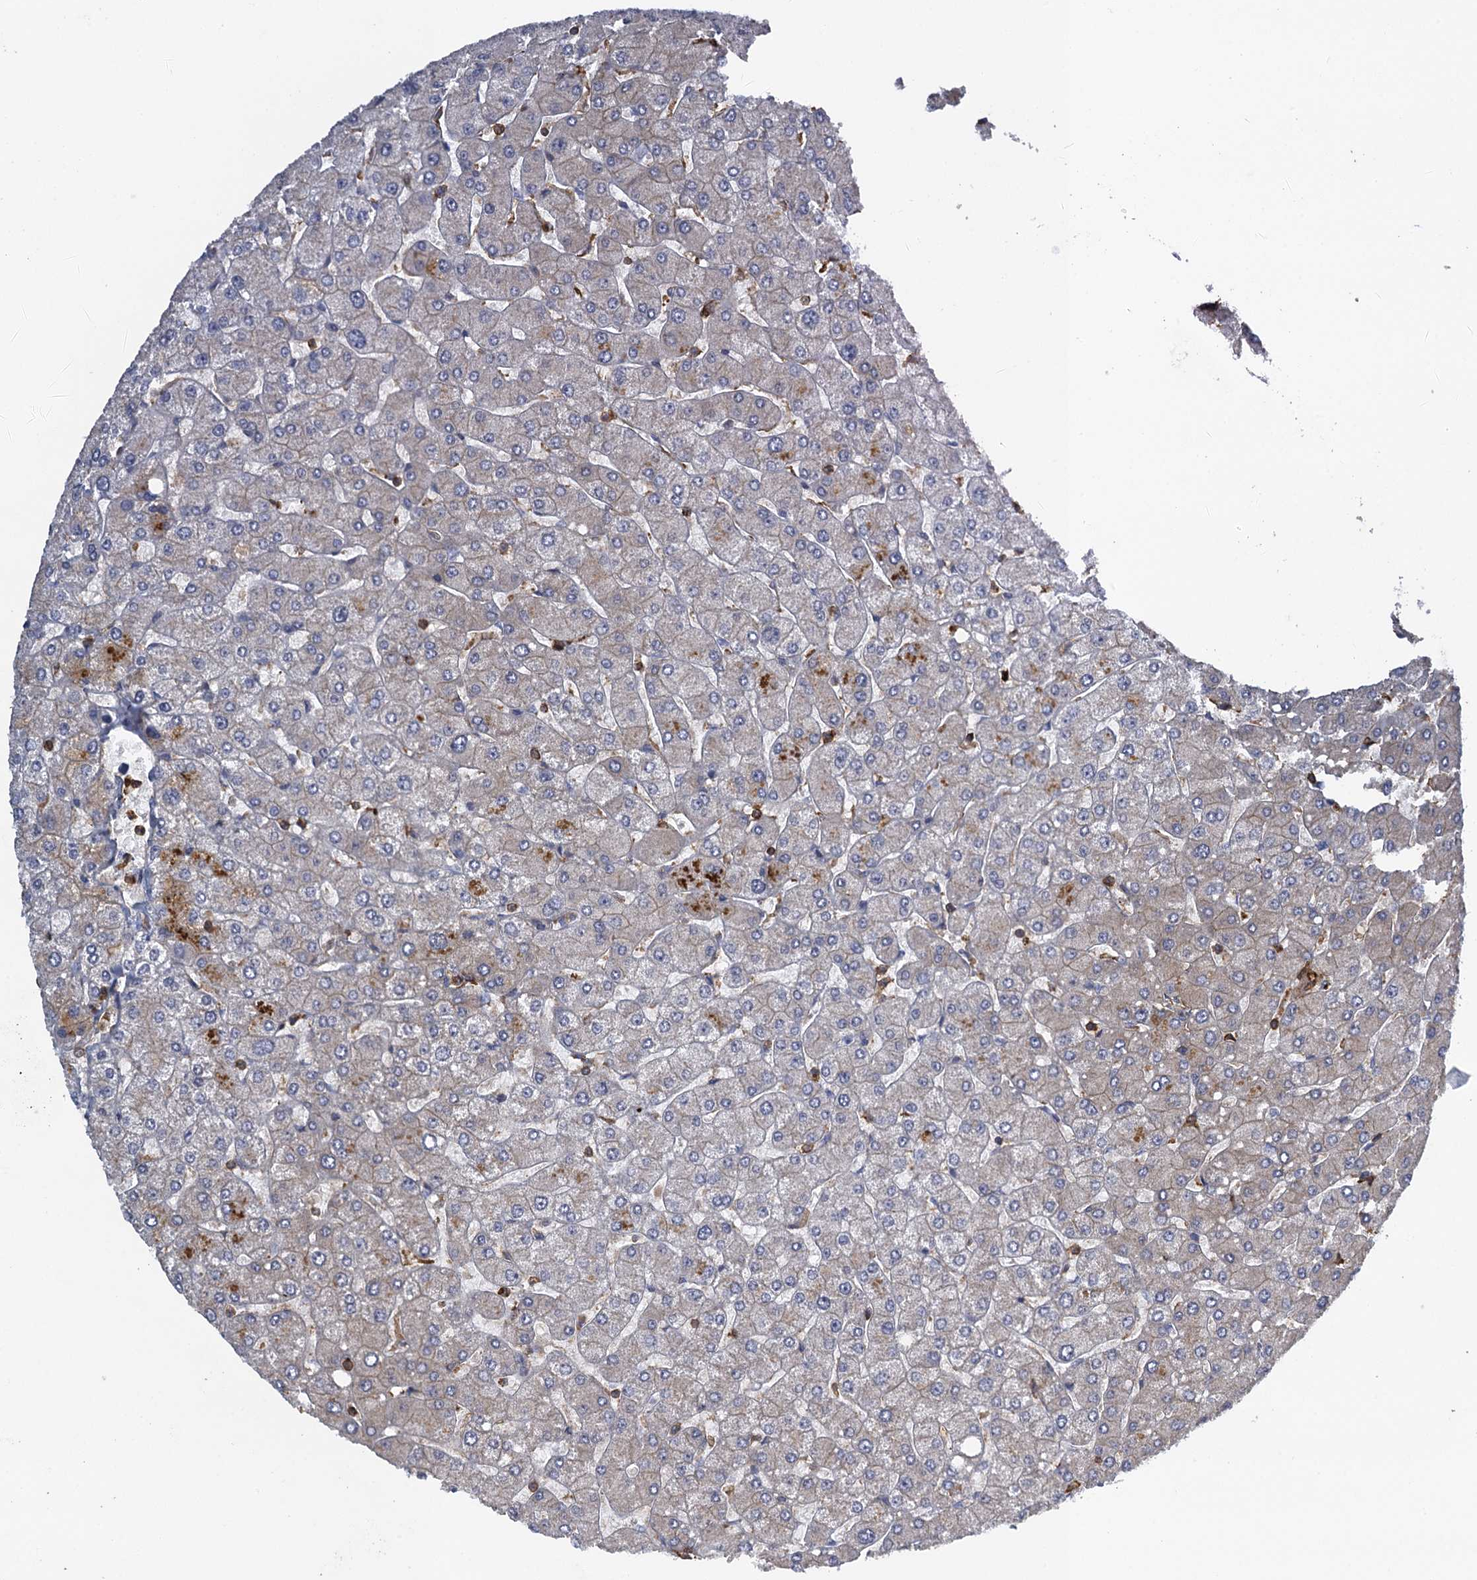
{"staining": {"intensity": "weak", "quantity": "25%-75%", "location": "cytoplasmic/membranous"}, "tissue": "liver", "cell_type": "Cholangiocytes", "image_type": "normal", "snomed": [{"axis": "morphology", "description": "Normal tissue, NOS"}, {"axis": "topography", "description": "Liver"}], "caption": "Liver stained with DAB immunohistochemistry (IHC) demonstrates low levels of weak cytoplasmic/membranous expression in approximately 25%-75% of cholangiocytes.", "gene": "PROSER2", "patient": {"sex": "male", "age": 55}}